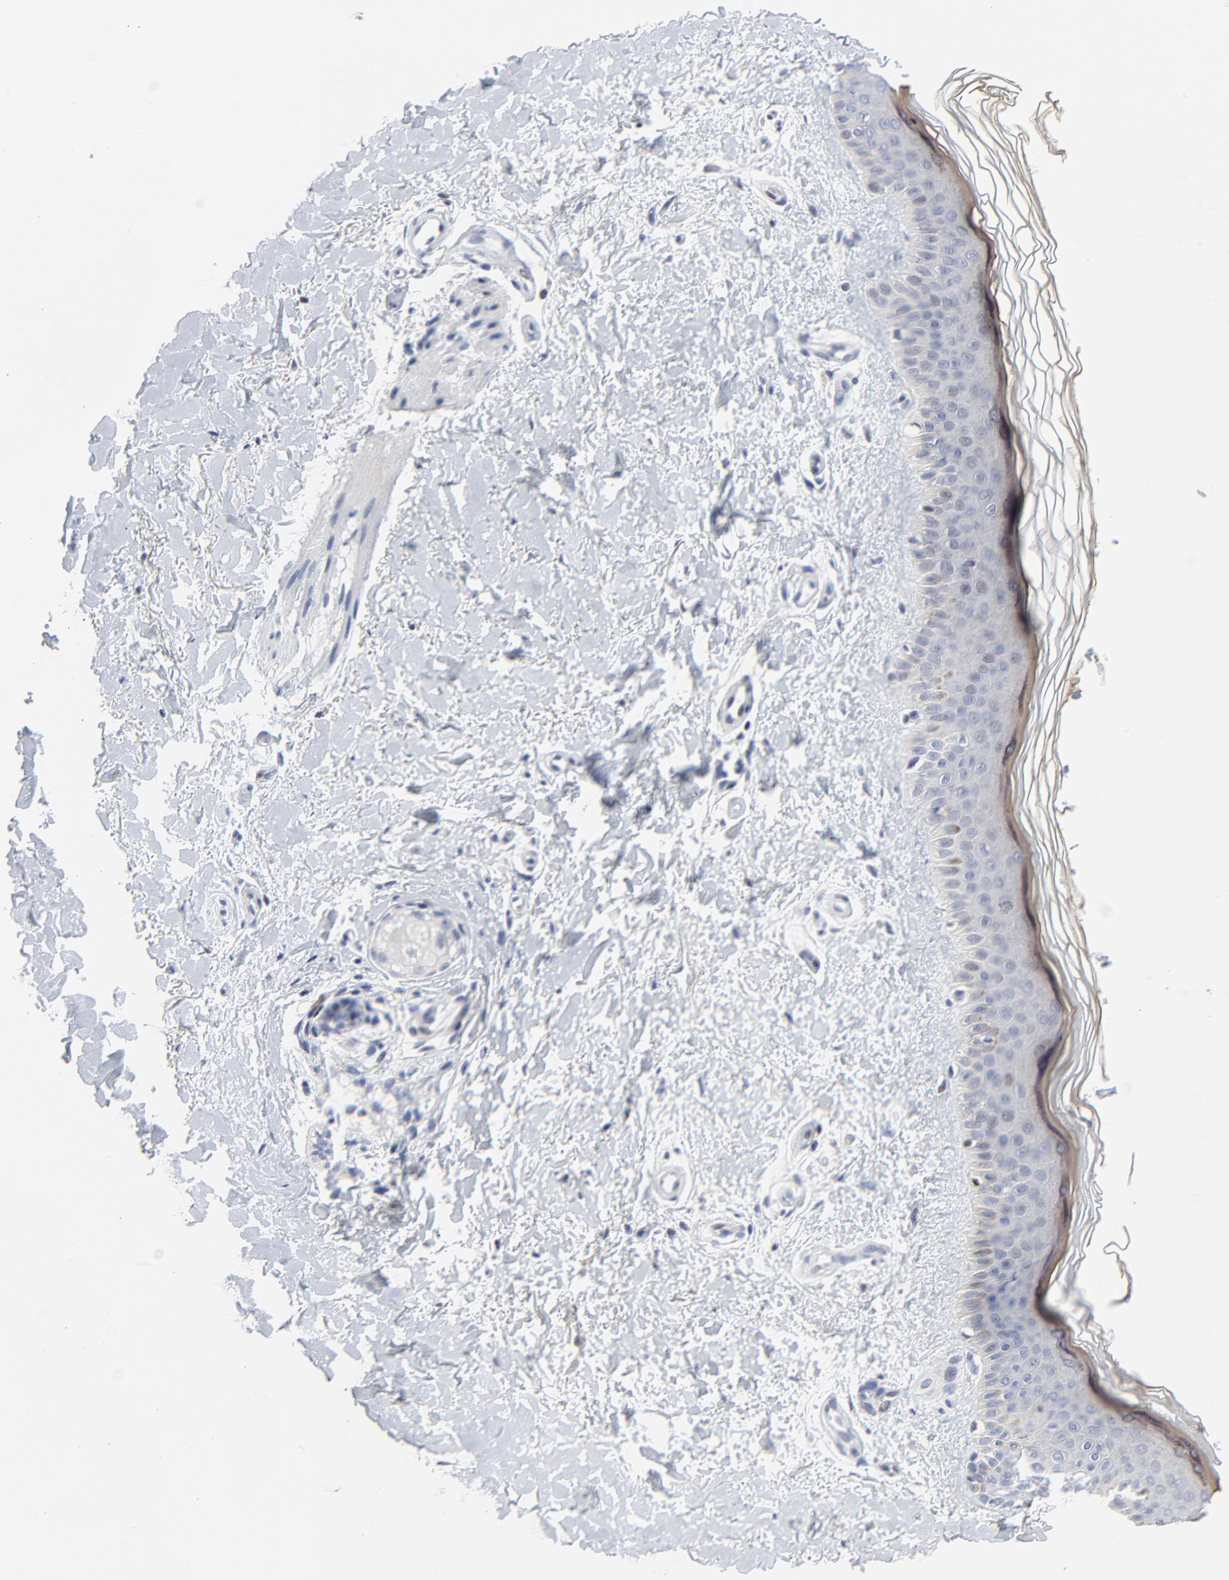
{"staining": {"intensity": "negative", "quantity": "none", "location": "none"}, "tissue": "skin", "cell_type": "Fibroblasts", "image_type": "normal", "snomed": [{"axis": "morphology", "description": "Normal tissue, NOS"}, {"axis": "topography", "description": "Skin"}], "caption": "Immunohistochemistry of normal human skin displays no expression in fibroblasts.", "gene": "LNX1", "patient": {"sex": "female", "age": 19}}